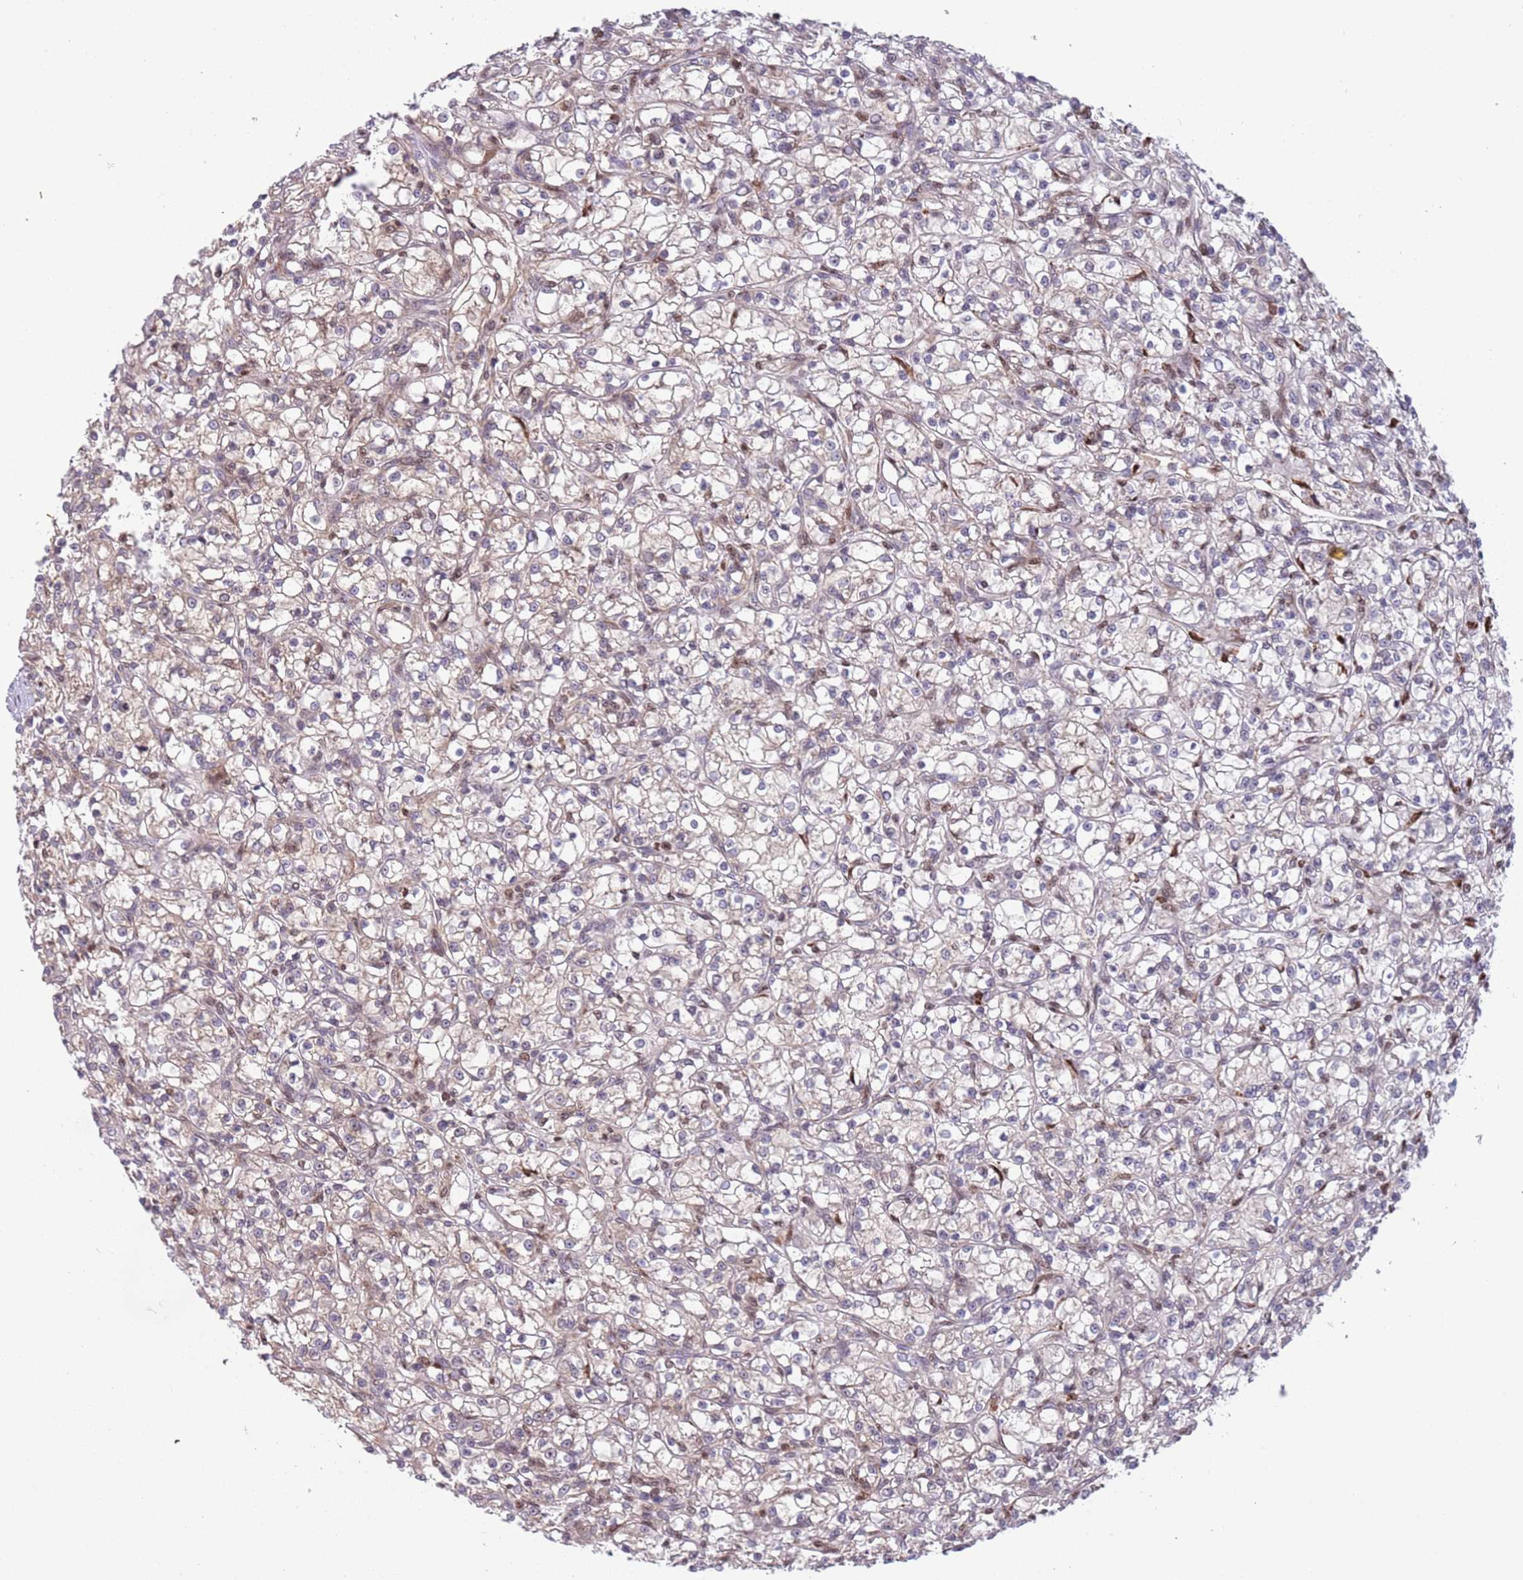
{"staining": {"intensity": "negative", "quantity": "none", "location": "none"}, "tissue": "renal cancer", "cell_type": "Tumor cells", "image_type": "cancer", "snomed": [{"axis": "morphology", "description": "Adenocarcinoma, NOS"}, {"axis": "topography", "description": "Kidney"}], "caption": "A micrograph of human renal cancer is negative for staining in tumor cells.", "gene": "ARHGEF5", "patient": {"sex": "female", "age": 59}}